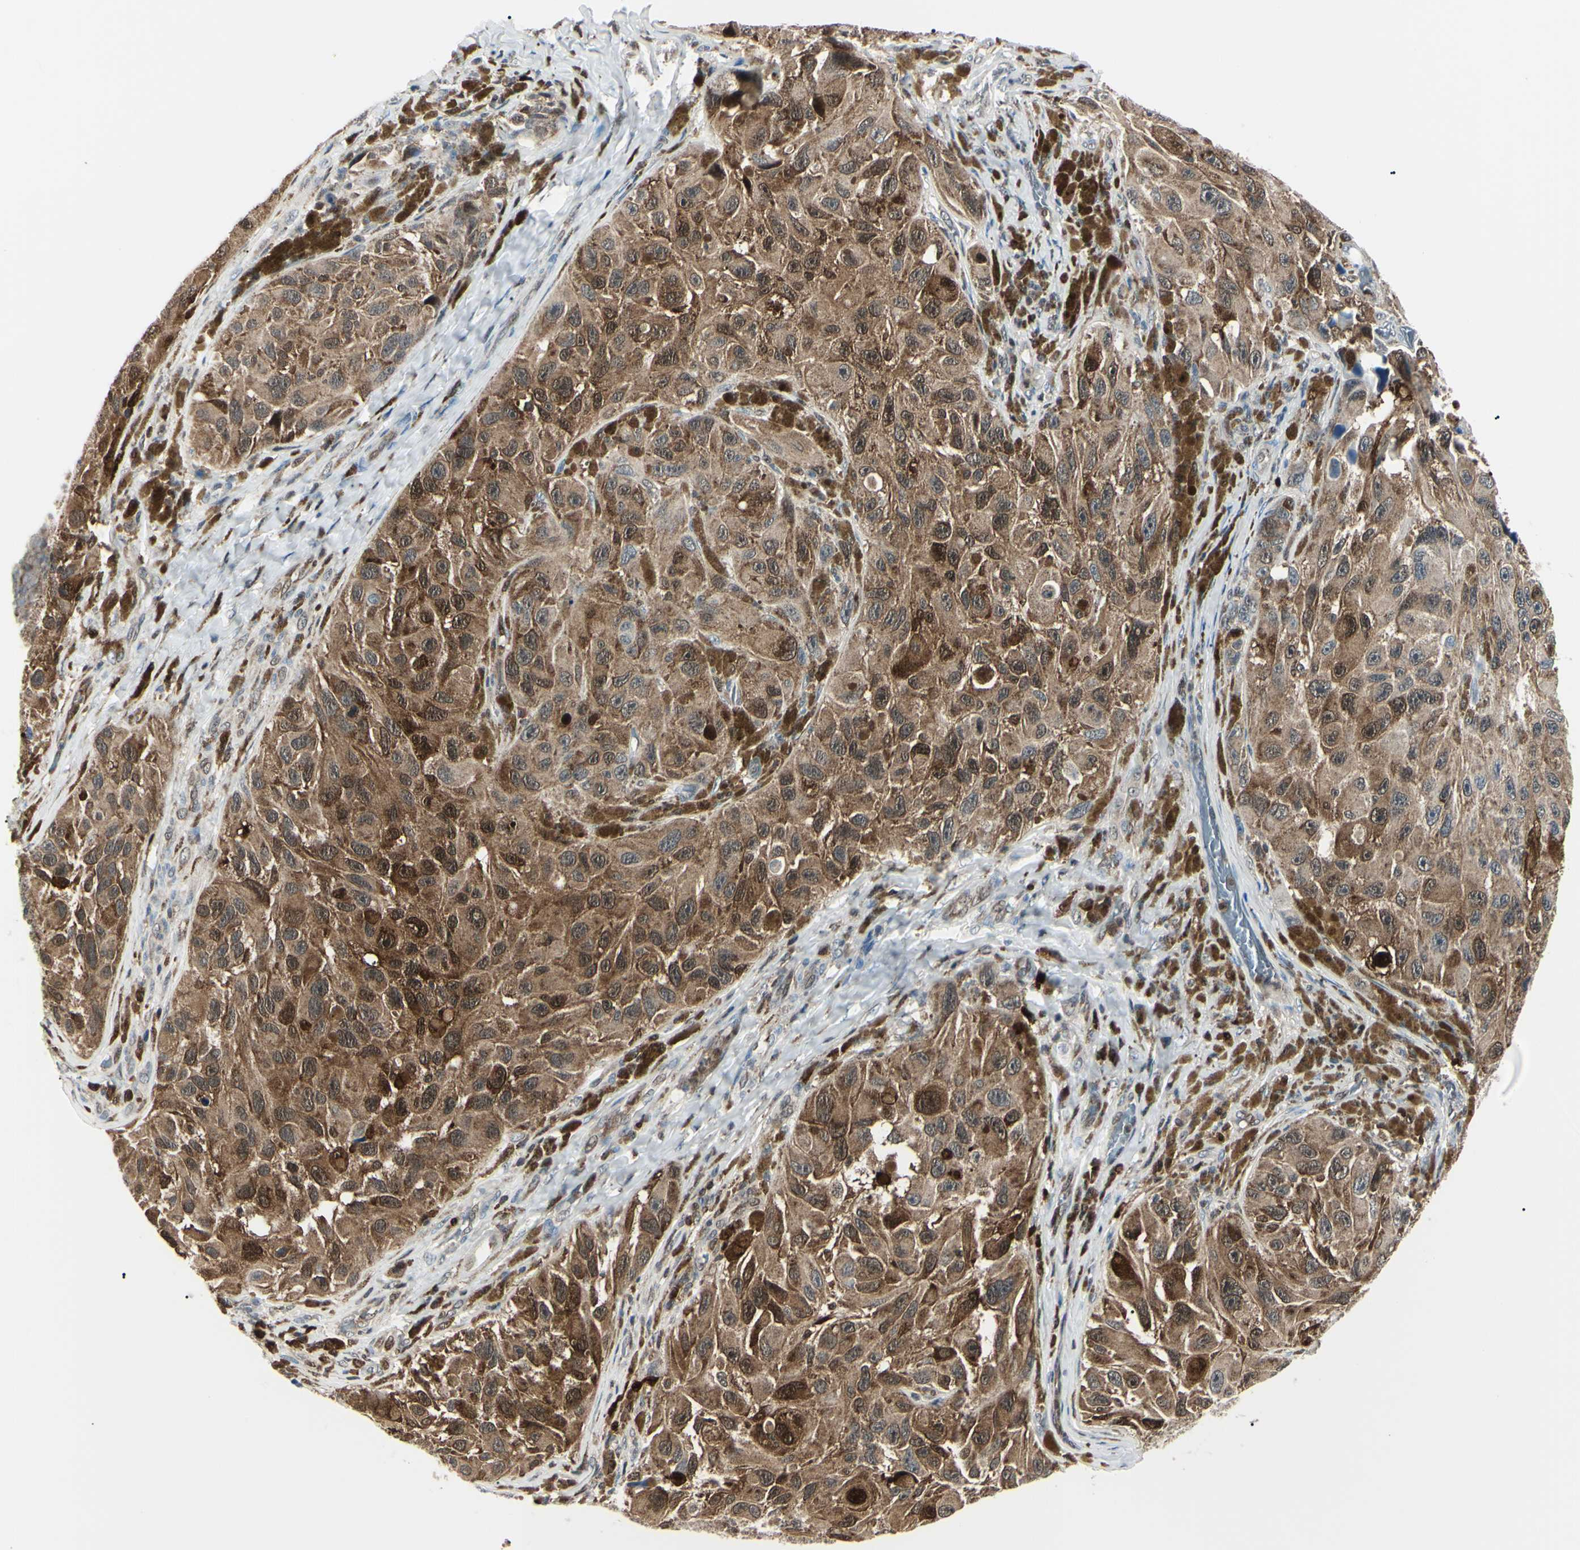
{"staining": {"intensity": "moderate", "quantity": ">75%", "location": "cytoplasmic/membranous,nuclear"}, "tissue": "melanoma", "cell_type": "Tumor cells", "image_type": "cancer", "snomed": [{"axis": "morphology", "description": "Malignant melanoma, NOS"}, {"axis": "topography", "description": "Skin"}], "caption": "Melanoma stained with a brown dye displays moderate cytoplasmic/membranous and nuclear positive expression in about >75% of tumor cells.", "gene": "PGK1", "patient": {"sex": "female", "age": 73}}